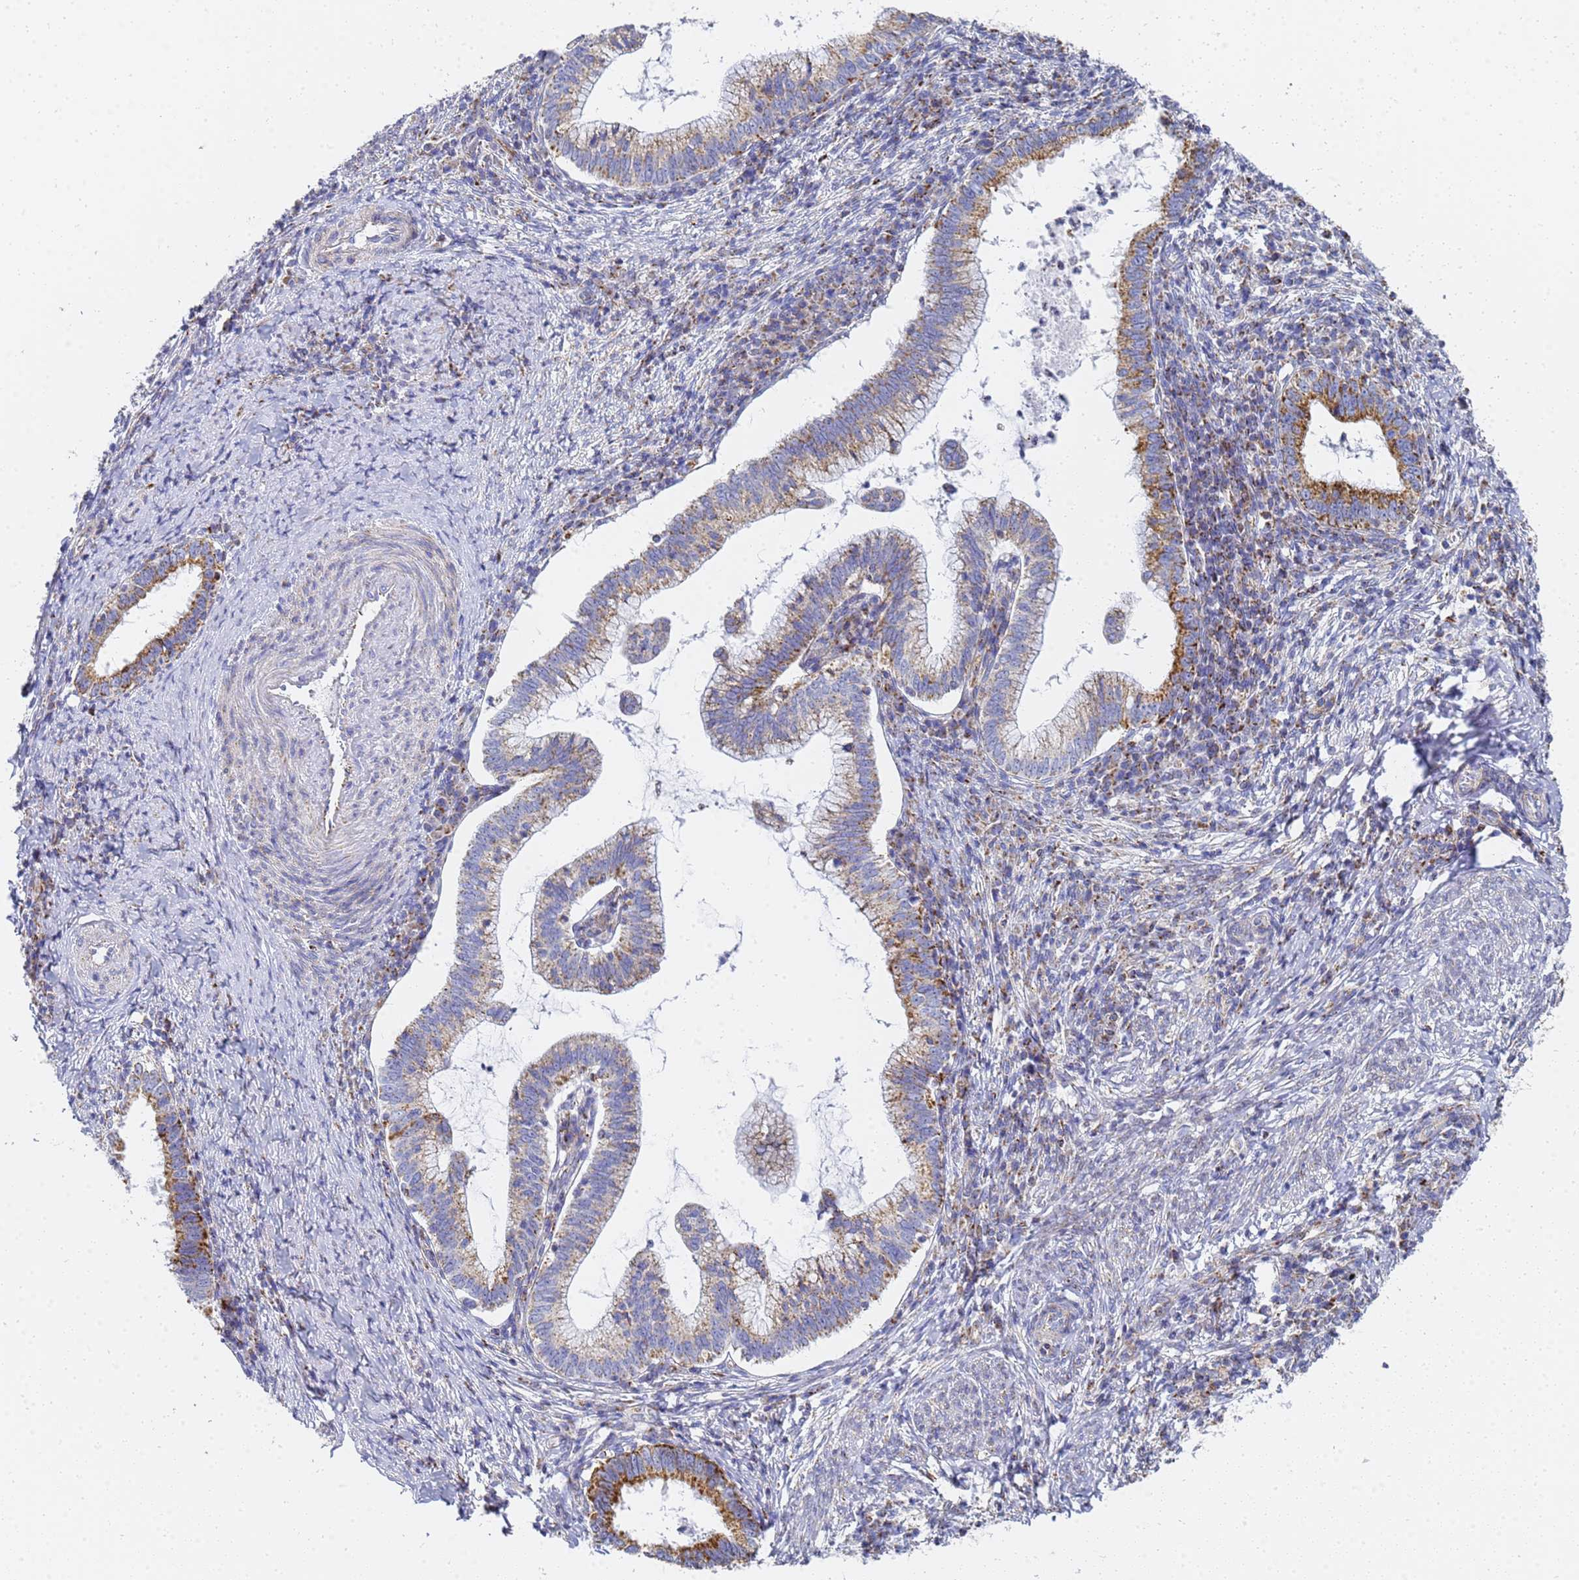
{"staining": {"intensity": "strong", "quantity": "25%-75%", "location": "cytoplasmic/membranous"}, "tissue": "cervical cancer", "cell_type": "Tumor cells", "image_type": "cancer", "snomed": [{"axis": "morphology", "description": "Adenocarcinoma, NOS"}, {"axis": "topography", "description": "Cervix"}], "caption": "Protein analysis of cervical adenocarcinoma tissue displays strong cytoplasmic/membranous expression in approximately 25%-75% of tumor cells. Nuclei are stained in blue.", "gene": "CNIH4", "patient": {"sex": "female", "age": 36}}